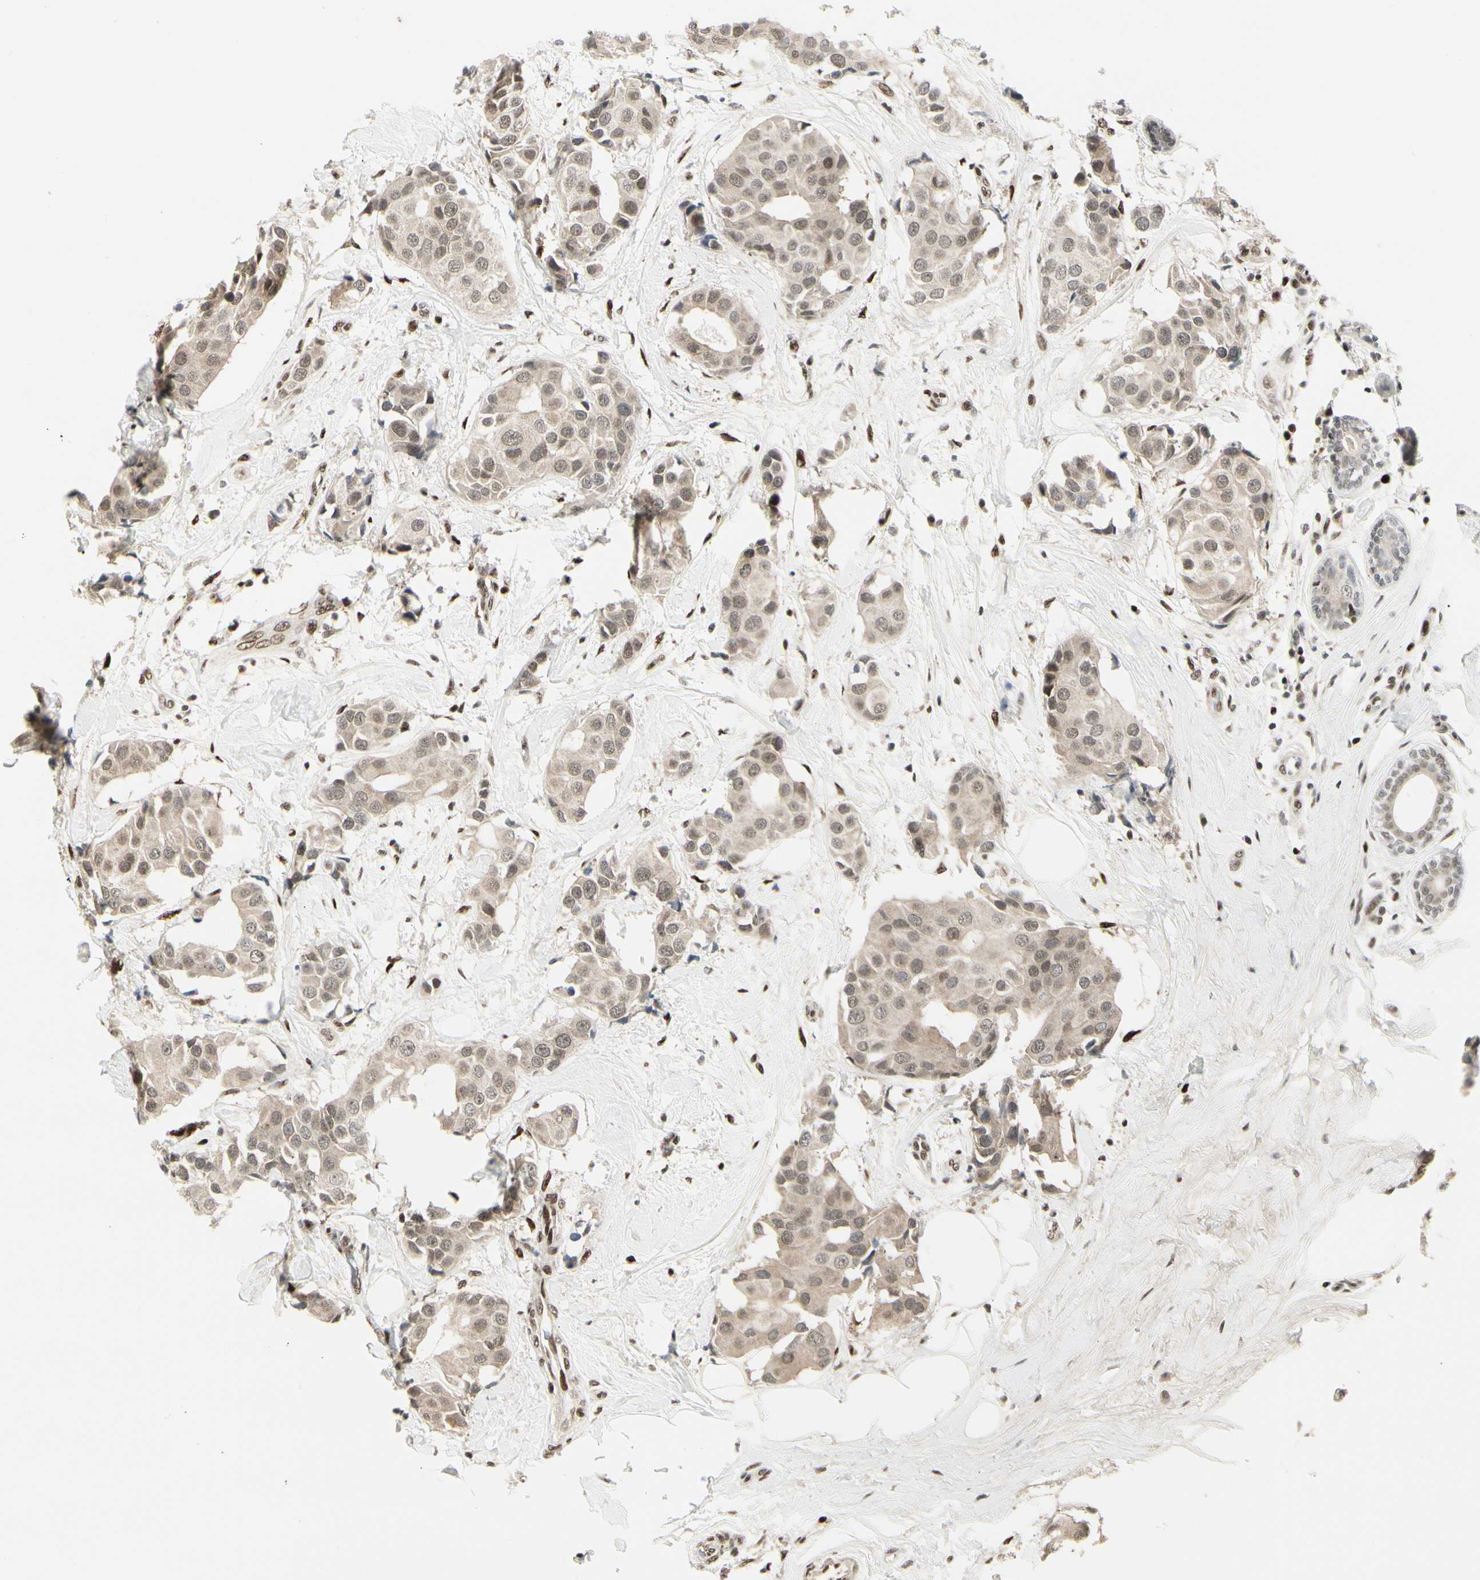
{"staining": {"intensity": "weak", "quantity": ">75%", "location": "nuclear"}, "tissue": "breast cancer", "cell_type": "Tumor cells", "image_type": "cancer", "snomed": [{"axis": "morphology", "description": "Normal tissue, NOS"}, {"axis": "morphology", "description": "Duct carcinoma"}, {"axis": "topography", "description": "Breast"}], "caption": "This is an image of immunohistochemistry (IHC) staining of breast cancer (invasive ductal carcinoma), which shows weak expression in the nuclear of tumor cells.", "gene": "FOXJ2", "patient": {"sex": "female", "age": 39}}